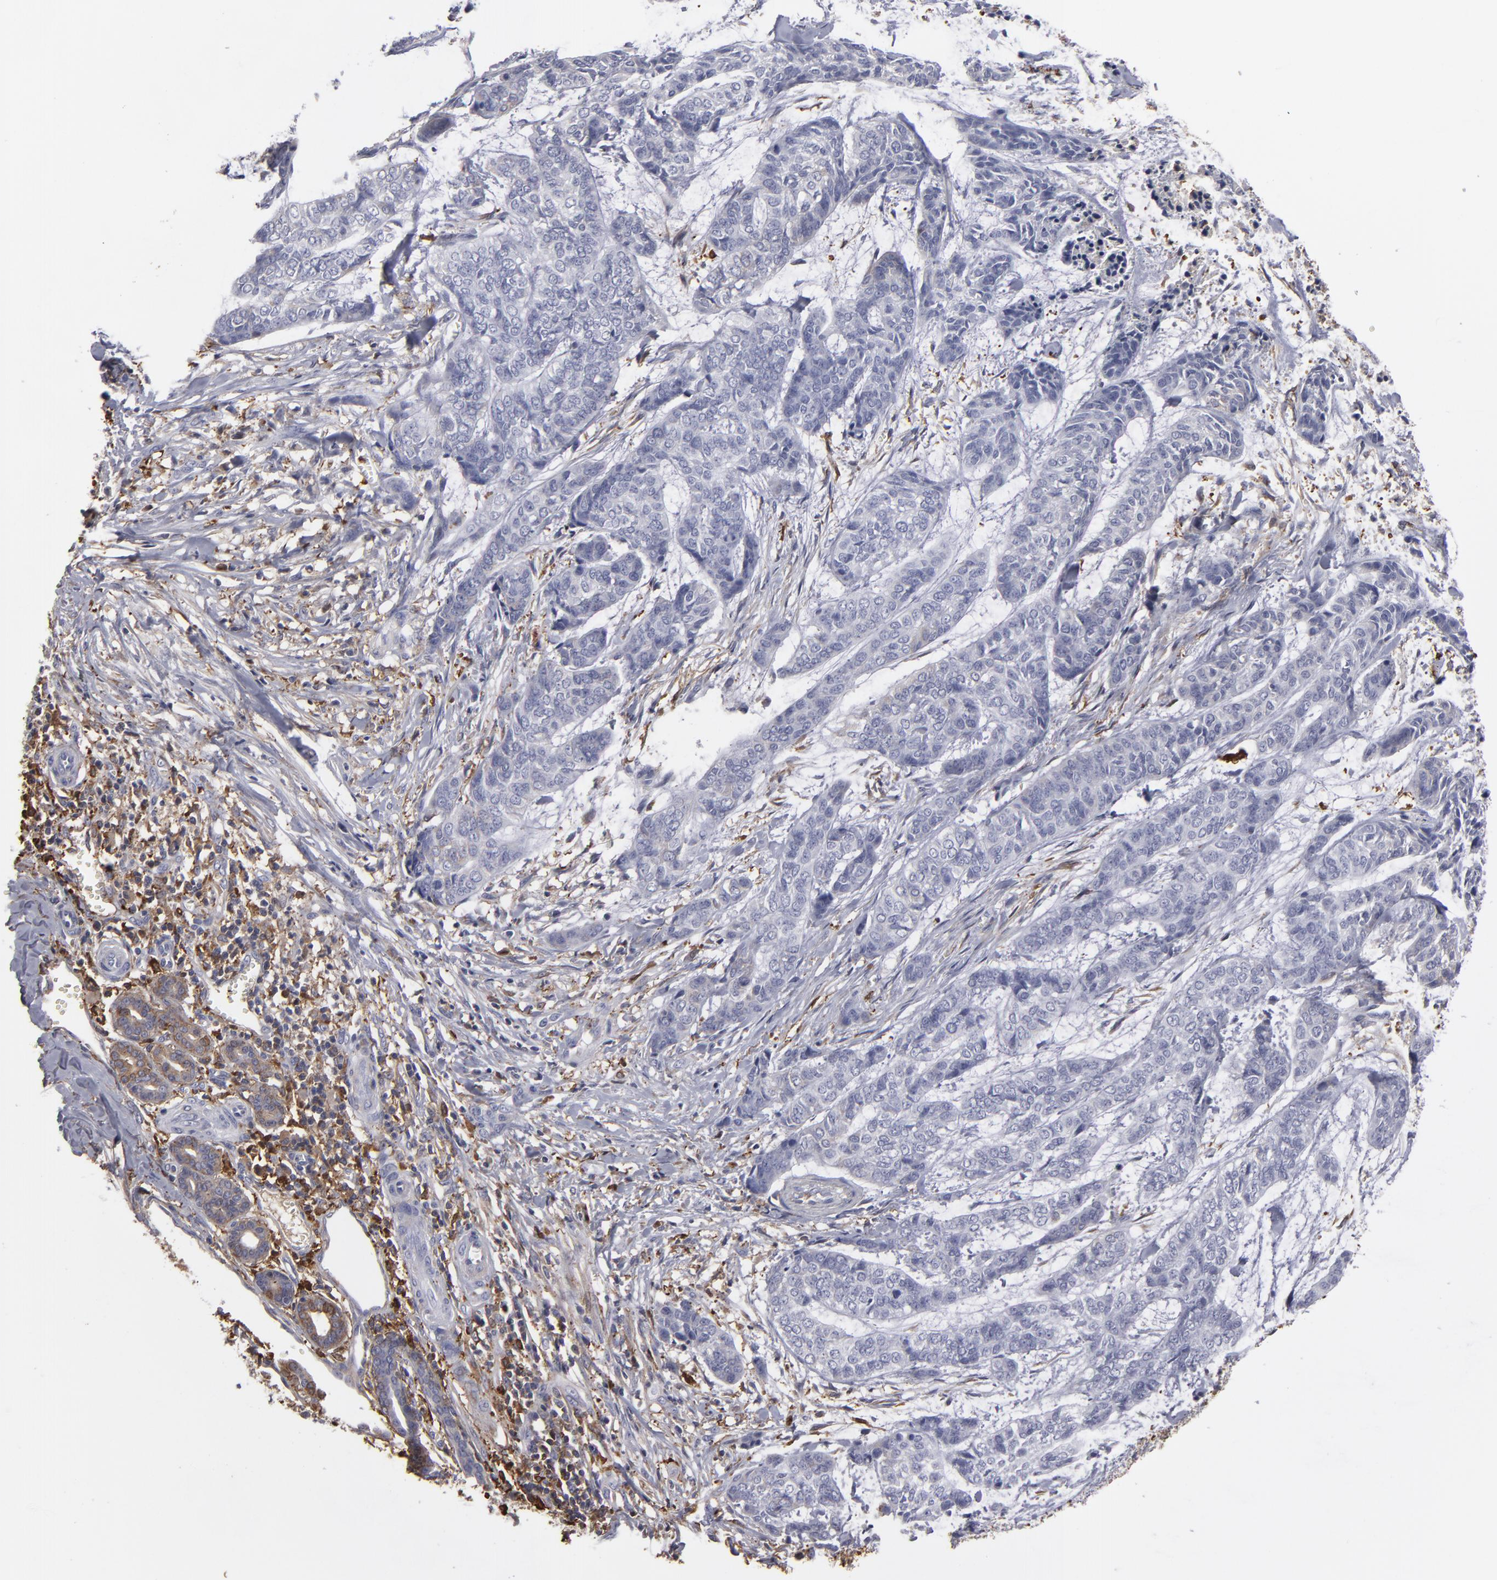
{"staining": {"intensity": "moderate", "quantity": "<25%", "location": "cytoplasmic/membranous"}, "tissue": "skin cancer", "cell_type": "Tumor cells", "image_type": "cancer", "snomed": [{"axis": "morphology", "description": "Basal cell carcinoma"}, {"axis": "topography", "description": "Skin"}], "caption": "A histopathology image showing moderate cytoplasmic/membranous positivity in approximately <25% of tumor cells in basal cell carcinoma (skin), as visualized by brown immunohistochemical staining.", "gene": "ODC1", "patient": {"sex": "female", "age": 64}}